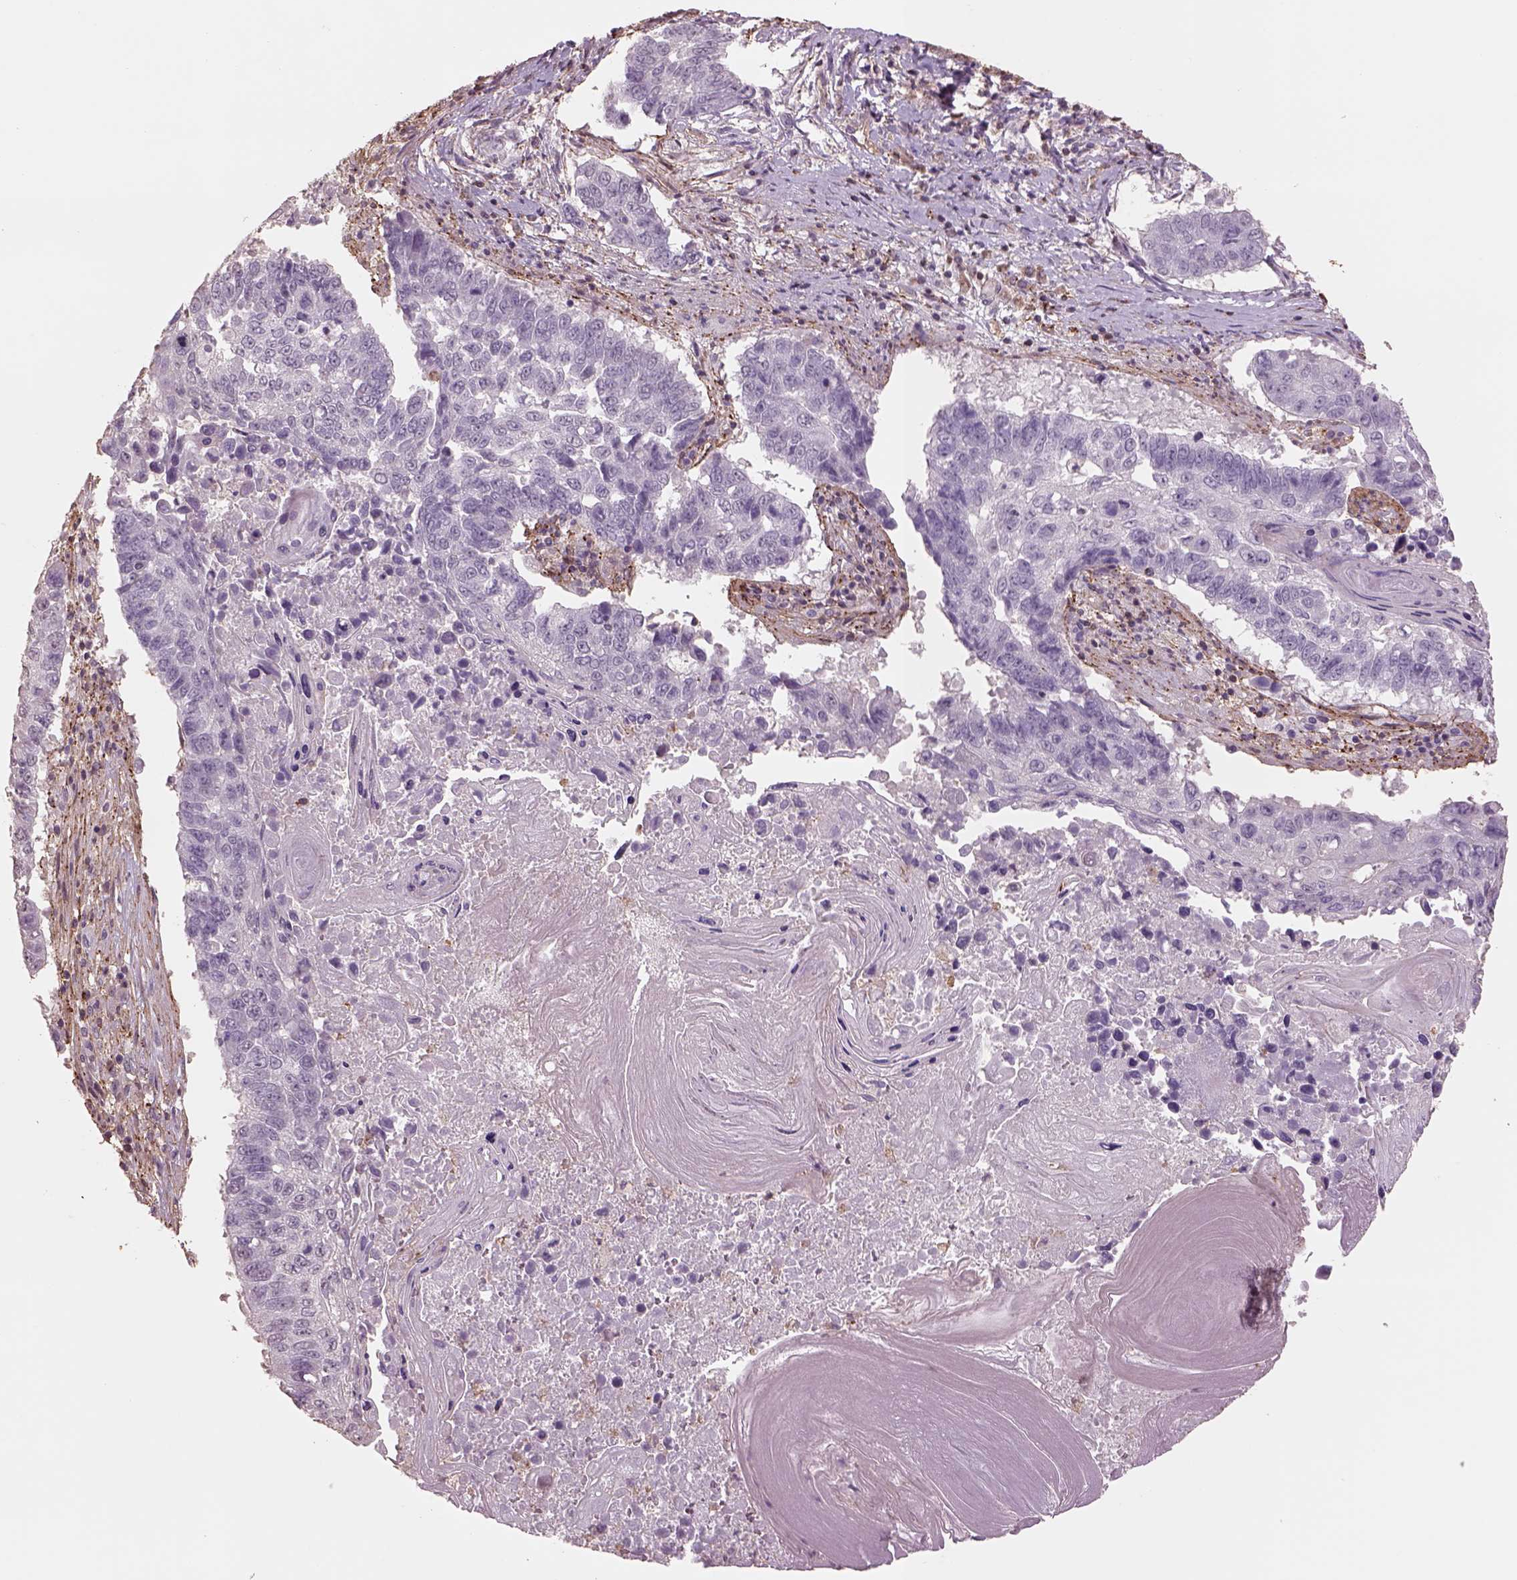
{"staining": {"intensity": "negative", "quantity": "none", "location": "none"}, "tissue": "lung cancer", "cell_type": "Tumor cells", "image_type": "cancer", "snomed": [{"axis": "morphology", "description": "Squamous cell carcinoma, NOS"}, {"axis": "topography", "description": "Lung"}], "caption": "The IHC histopathology image has no significant staining in tumor cells of squamous cell carcinoma (lung) tissue.", "gene": "LIN7A", "patient": {"sex": "male", "age": 73}}